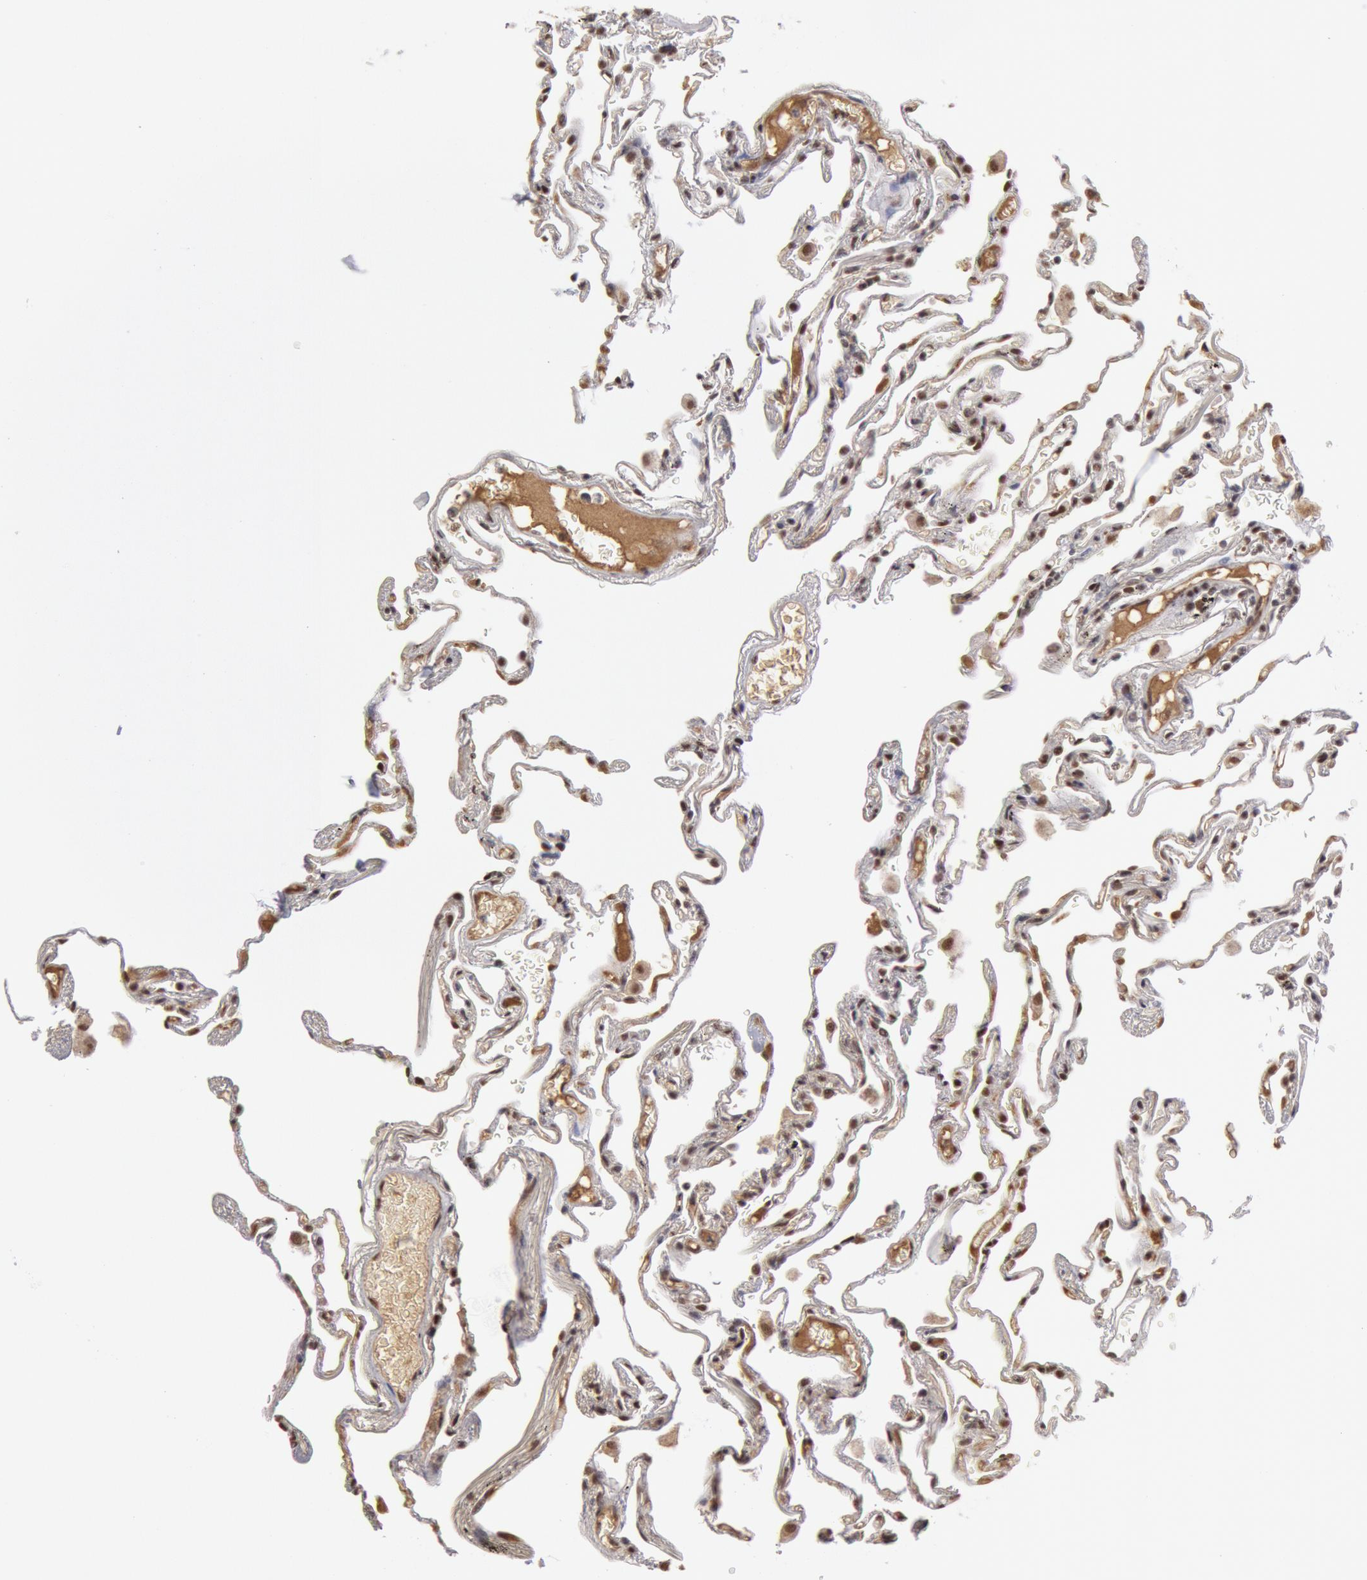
{"staining": {"intensity": "moderate", "quantity": "25%-75%", "location": "nuclear"}, "tissue": "lung", "cell_type": "Alveolar cells", "image_type": "normal", "snomed": [{"axis": "morphology", "description": "Normal tissue, NOS"}, {"axis": "morphology", "description": "Inflammation, NOS"}, {"axis": "topography", "description": "Lung"}], "caption": "DAB immunohistochemical staining of normal human lung displays moderate nuclear protein staining in about 25%-75% of alveolar cells.", "gene": "PPP4R3B", "patient": {"sex": "male", "age": 69}}